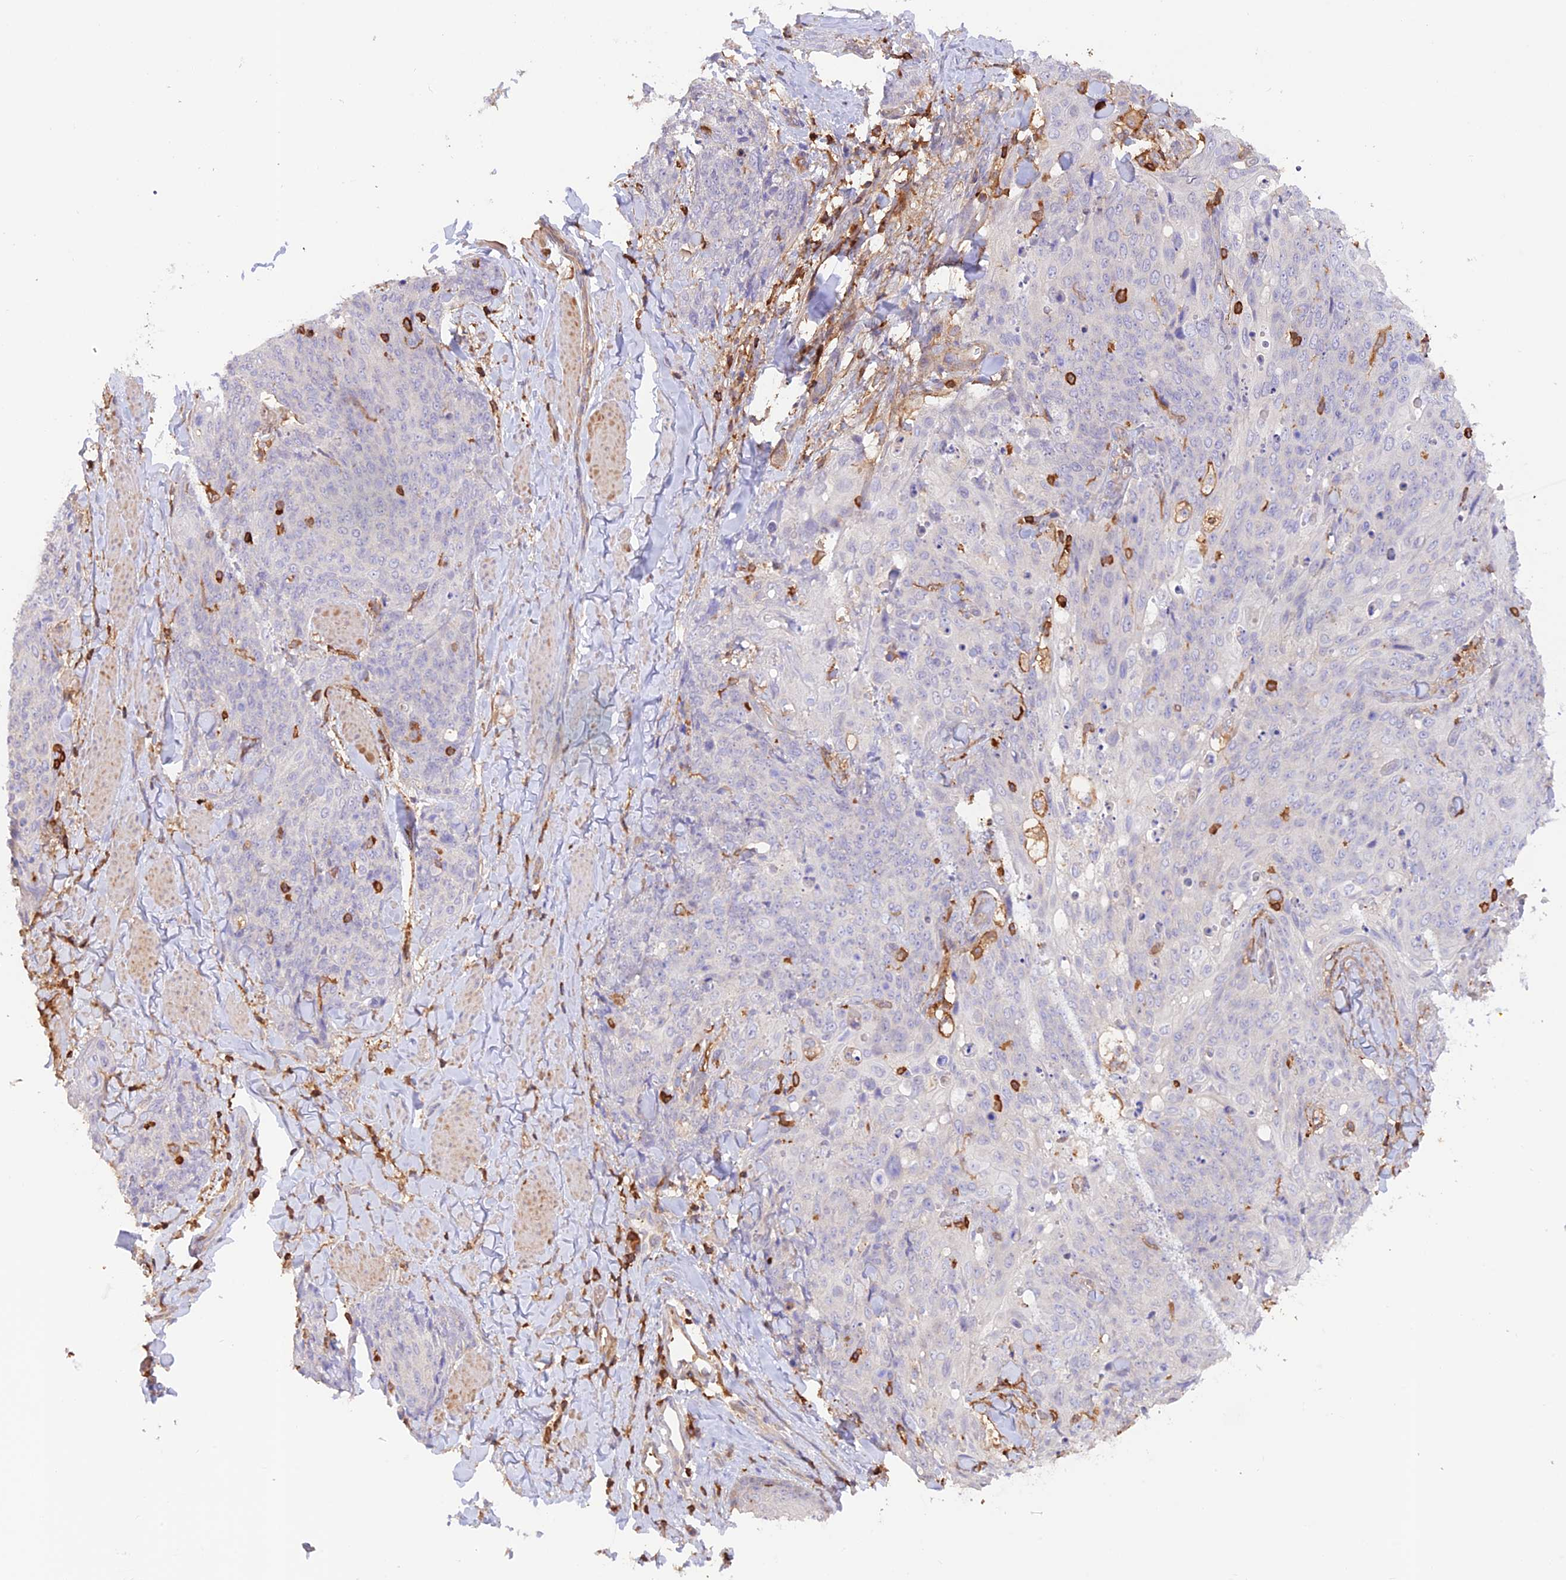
{"staining": {"intensity": "negative", "quantity": "none", "location": "none"}, "tissue": "skin cancer", "cell_type": "Tumor cells", "image_type": "cancer", "snomed": [{"axis": "morphology", "description": "Squamous cell carcinoma, NOS"}, {"axis": "topography", "description": "Skin"}, {"axis": "topography", "description": "Vulva"}], "caption": "Tumor cells are negative for protein expression in human skin cancer.", "gene": "DENND1C", "patient": {"sex": "female", "age": 85}}